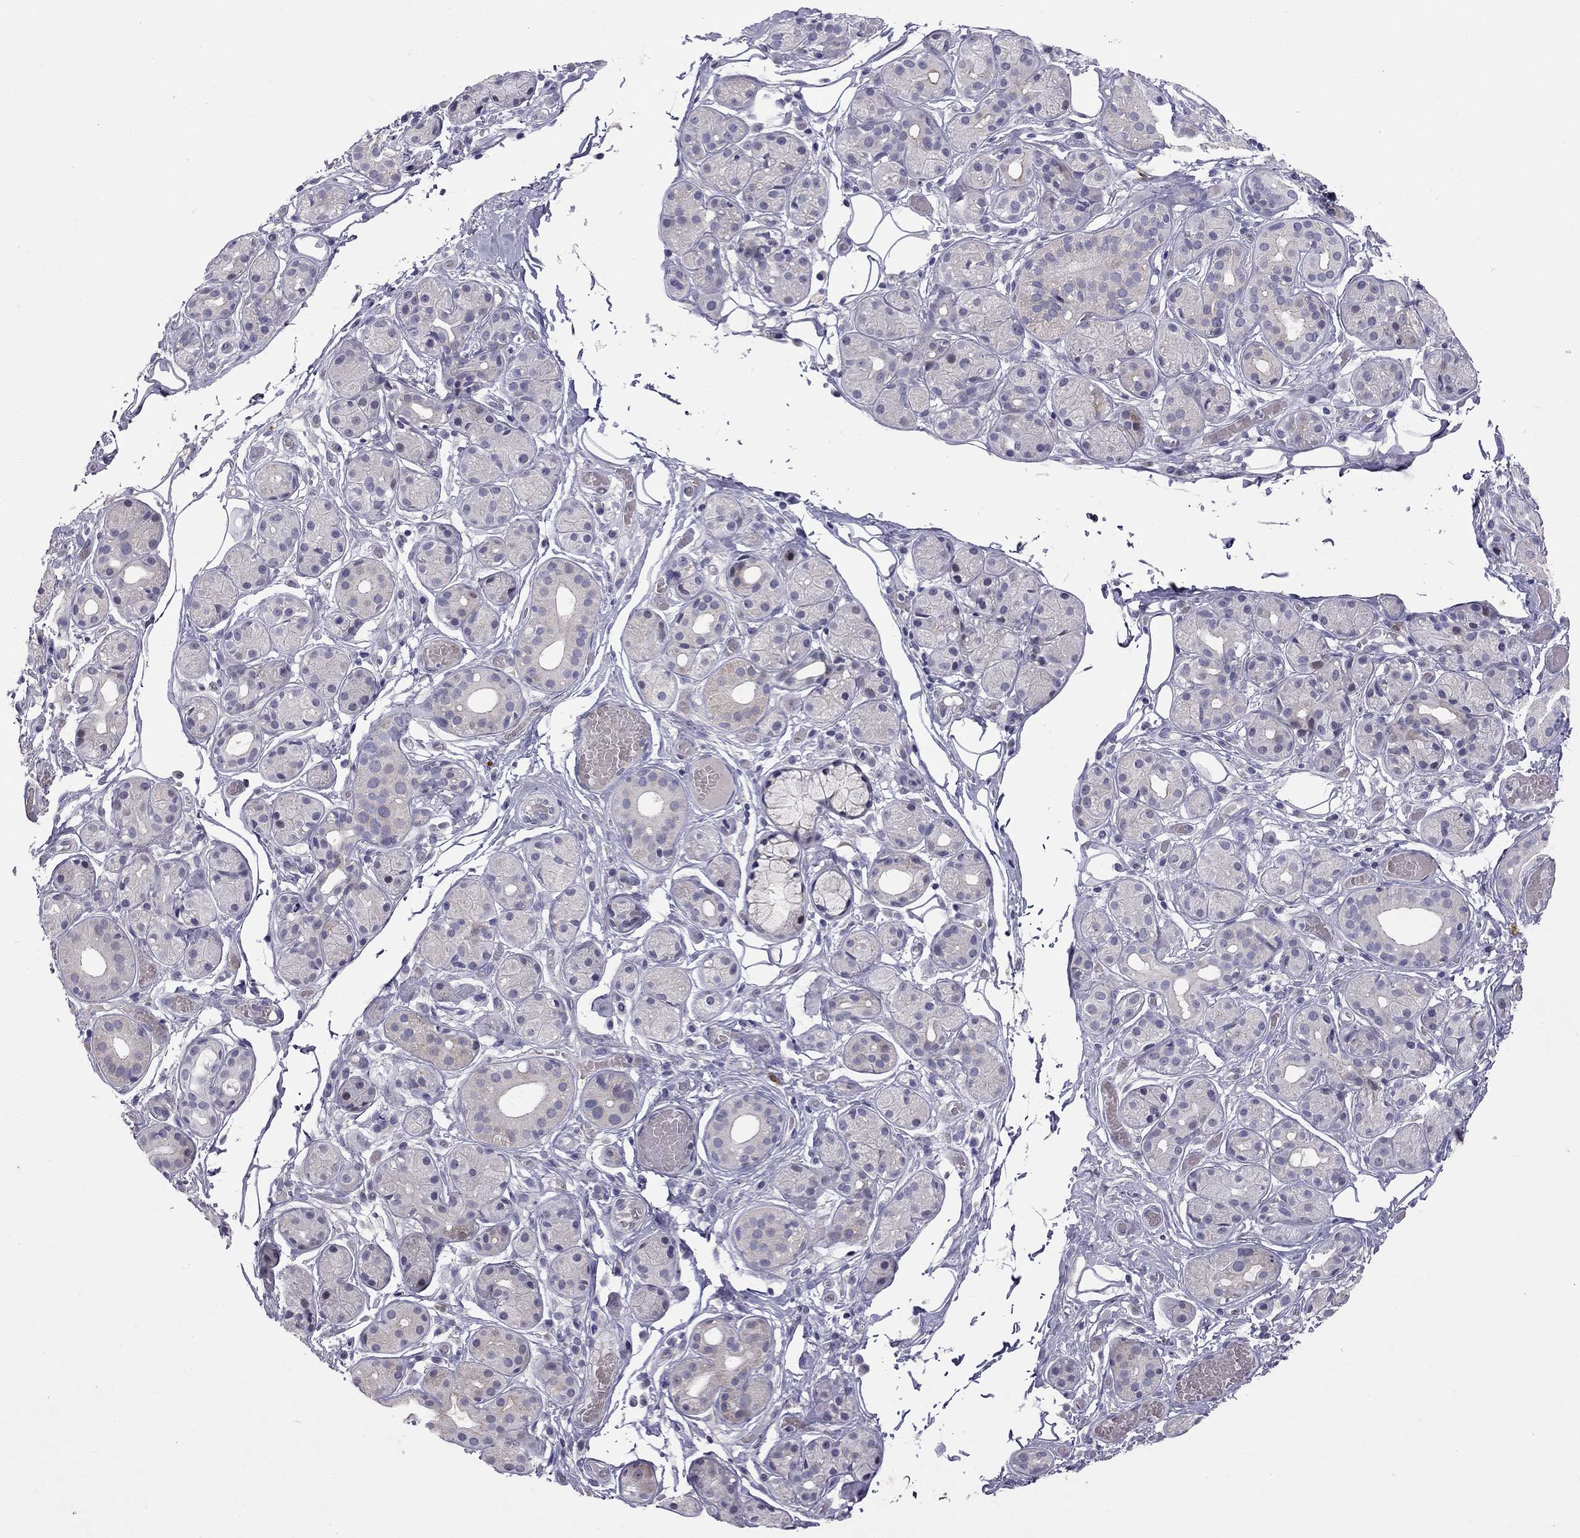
{"staining": {"intensity": "negative", "quantity": "none", "location": "none"}, "tissue": "salivary gland", "cell_type": "Glandular cells", "image_type": "normal", "snomed": [{"axis": "morphology", "description": "Normal tissue, NOS"}, {"axis": "topography", "description": "Salivary gland"}, {"axis": "topography", "description": "Peripheral nerve tissue"}], "caption": "High power microscopy micrograph of an immunohistochemistry photomicrograph of normal salivary gland, revealing no significant staining in glandular cells.", "gene": "C8orf88", "patient": {"sex": "male", "age": 71}}